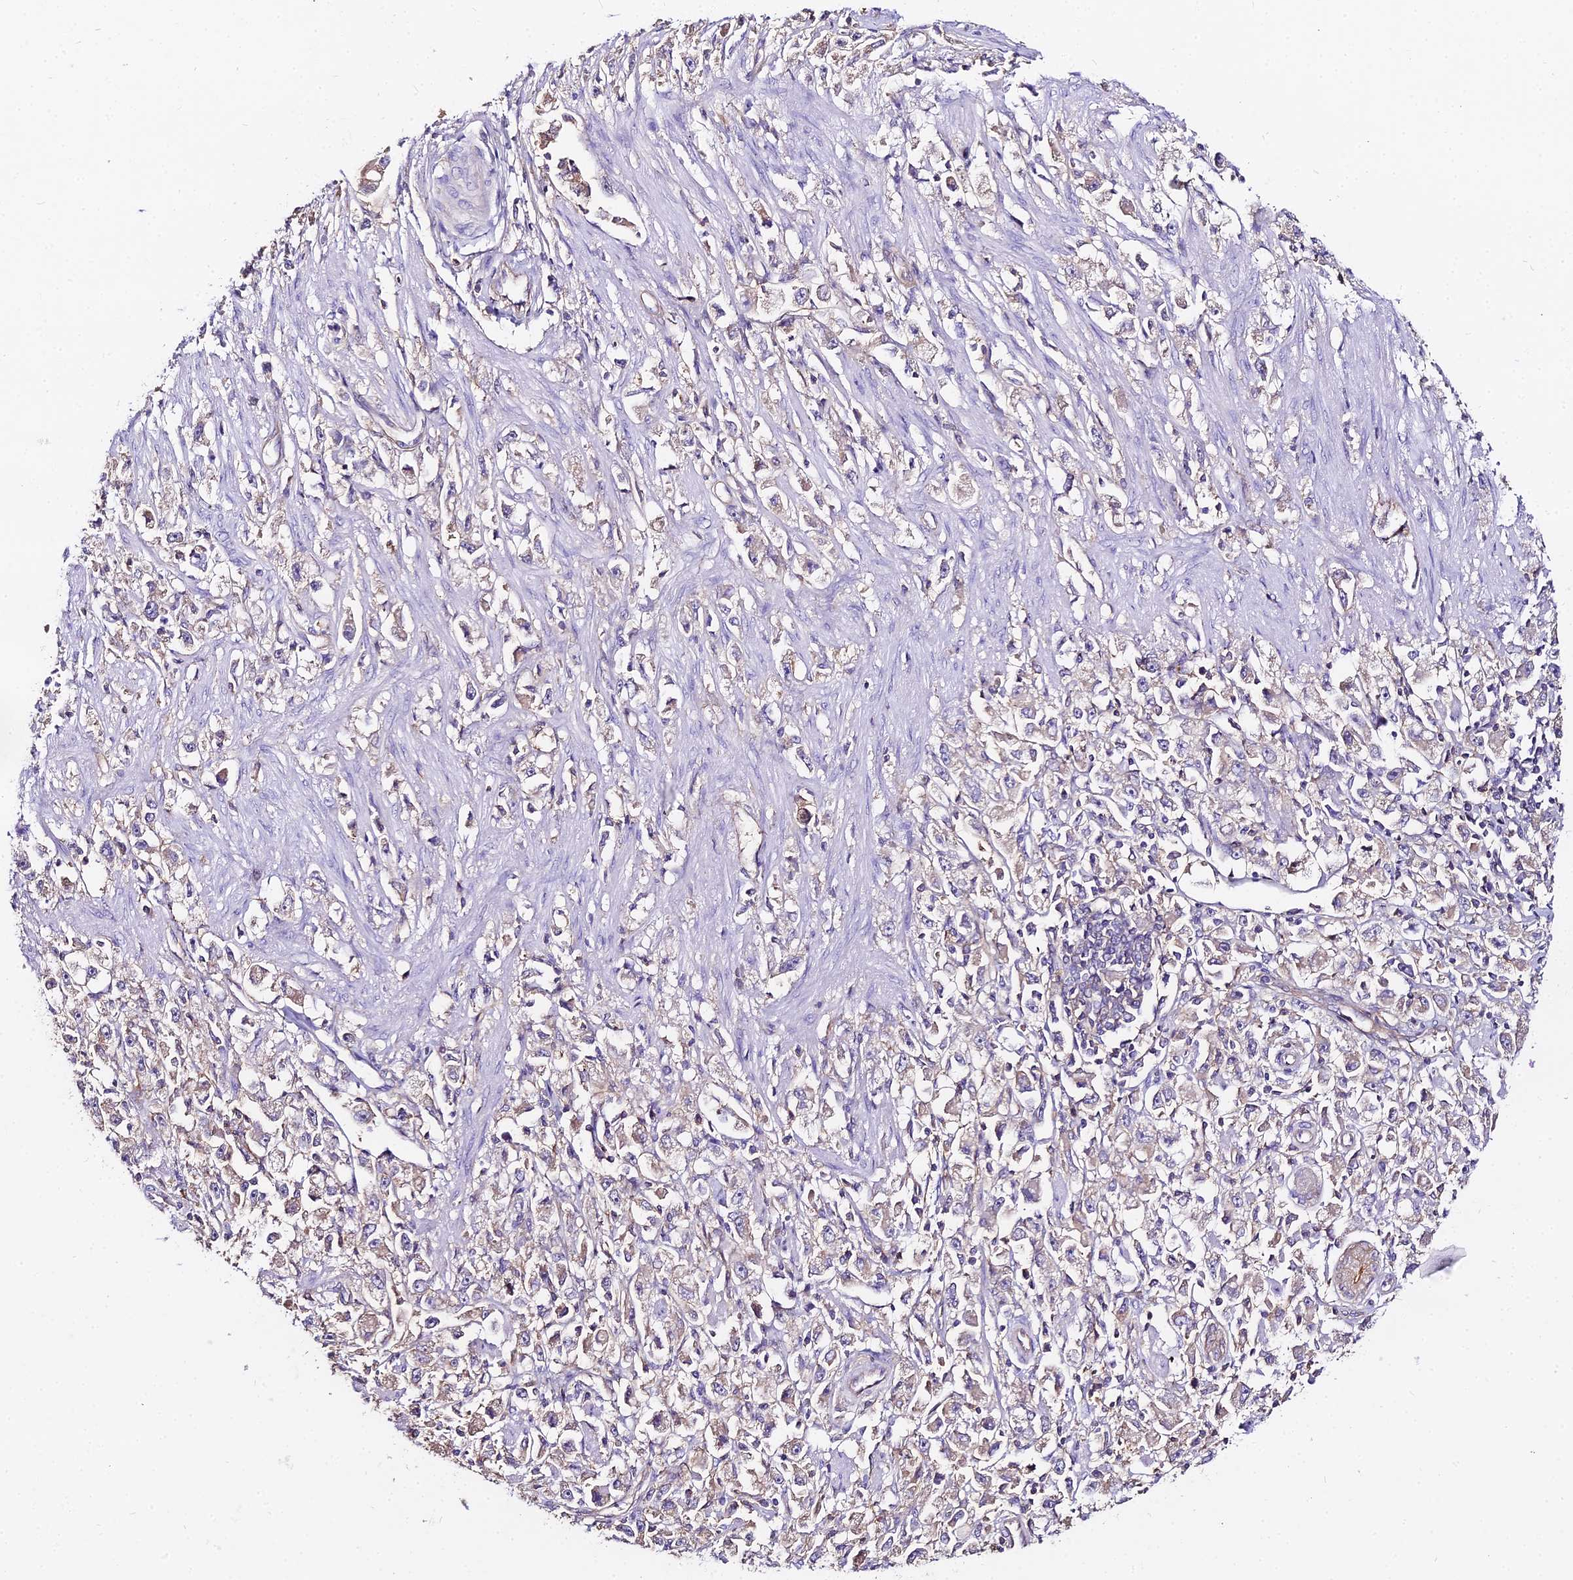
{"staining": {"intensity": "negative", "quantity": "none", "location": "none"}, "tissue": "stomach cancer", "cell_type": "Tumor cells", "image_type": "cancer", "snomed": [{"axis": "morphology", "description": "Adenocarcinoma, NOS"}, {"axis": "topography", "description": "Stomach"}], "caption": "Protein analysis of stomach adenocarcinoma exhibits no significant expression in tumor cells. (DAB immunohistochemistry with hematoxylin counter stain).", "gene": "GLYAT", "patient": {"sex": "female", "age": 59}}